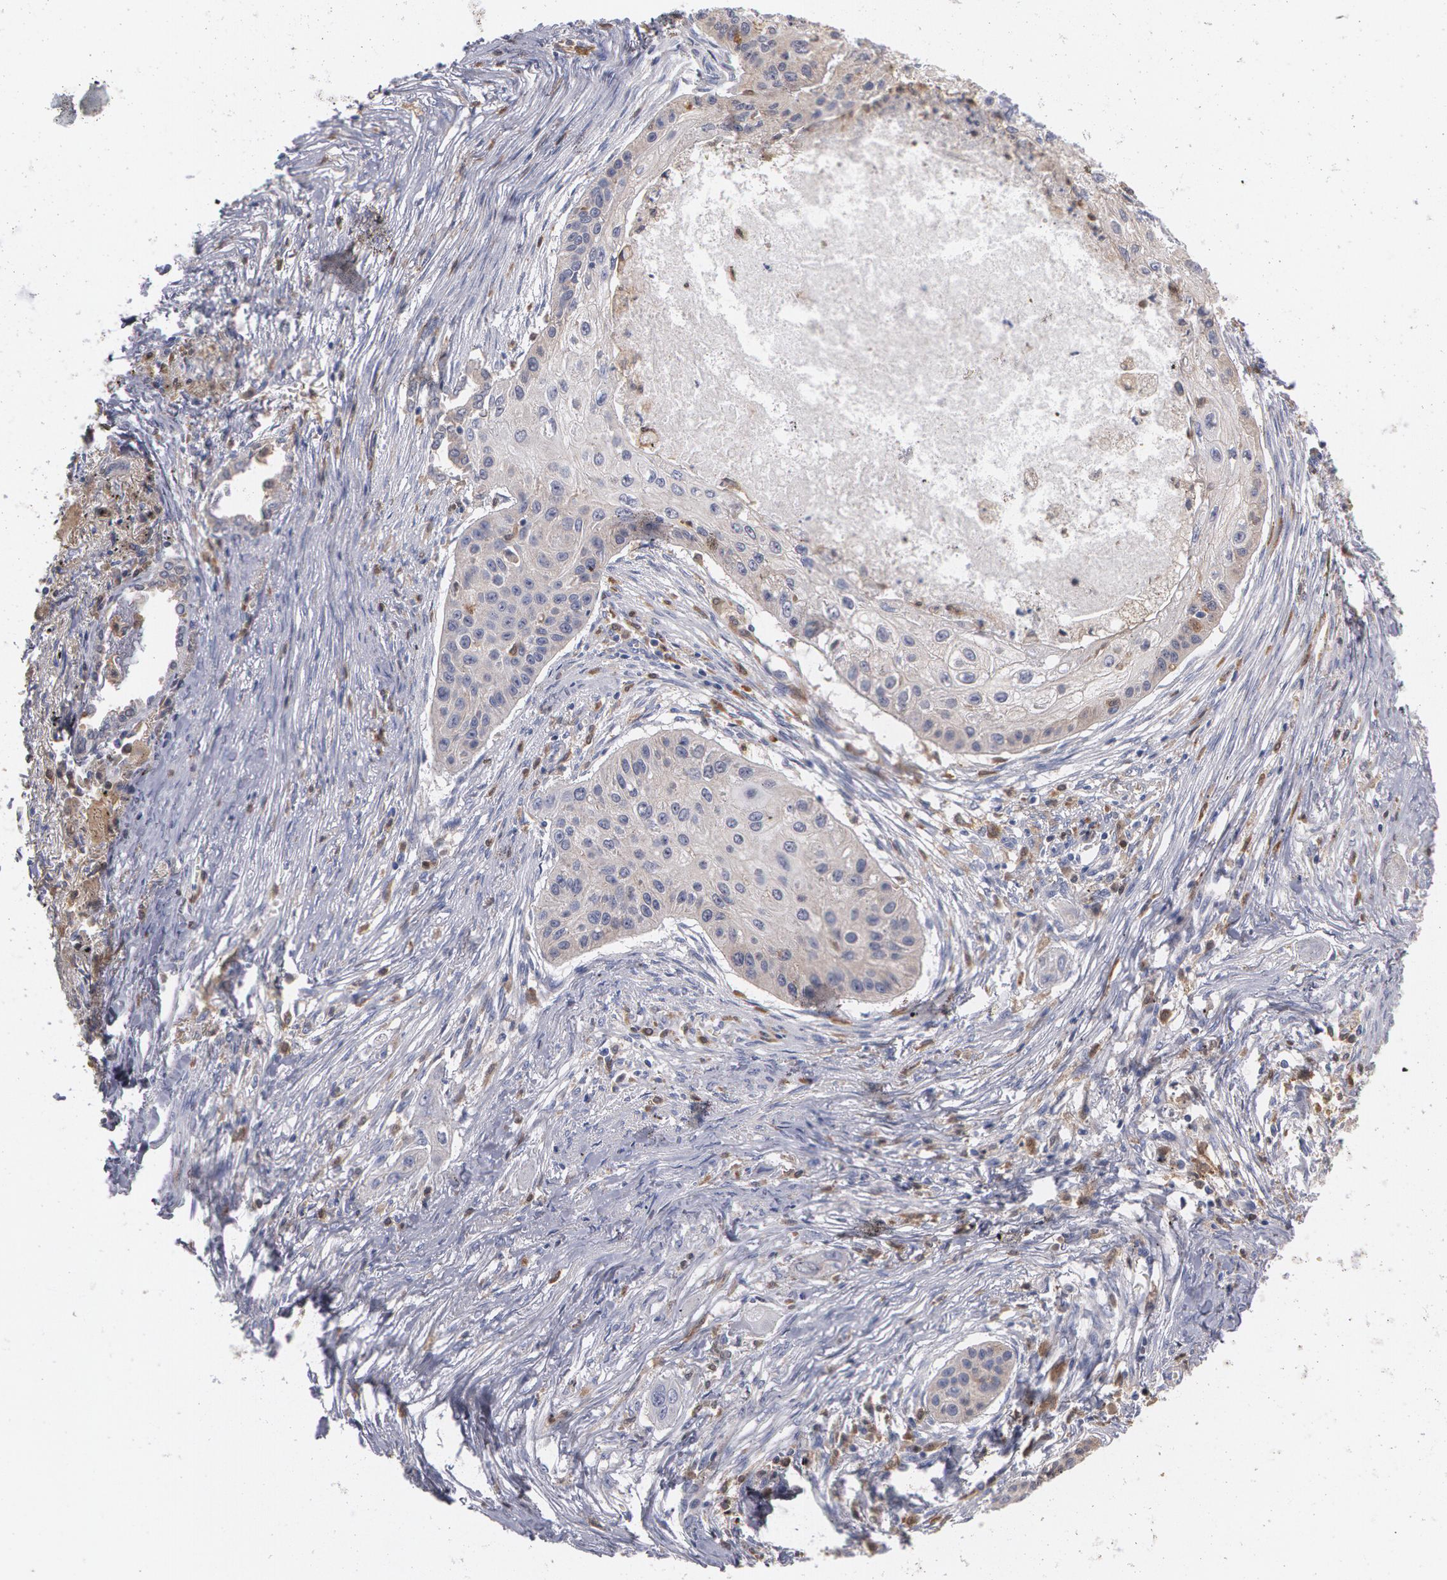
{"staining": {"intensity": "weak", "quantity": "25%-75%", "location": "cytoplasmic/membranous"}, "tissue": "lung cancer", "cell_type": "Tumor cells", "image_type": "cancer", "snomed": [{"axis": "morphology", "description": "Squamous cell carcinoma, NOS"}, {"axis": "topography", "description": "Lung"}], "caption": "Lung squamous cell carcinoma stained for a protein exhibits weak cytoplasmic/membranous positivity in tumor cells. (IHC, brightfield microscopy, high magnification).", "gene": "SYK", "patient": {"sex": "male", "age": 71}}